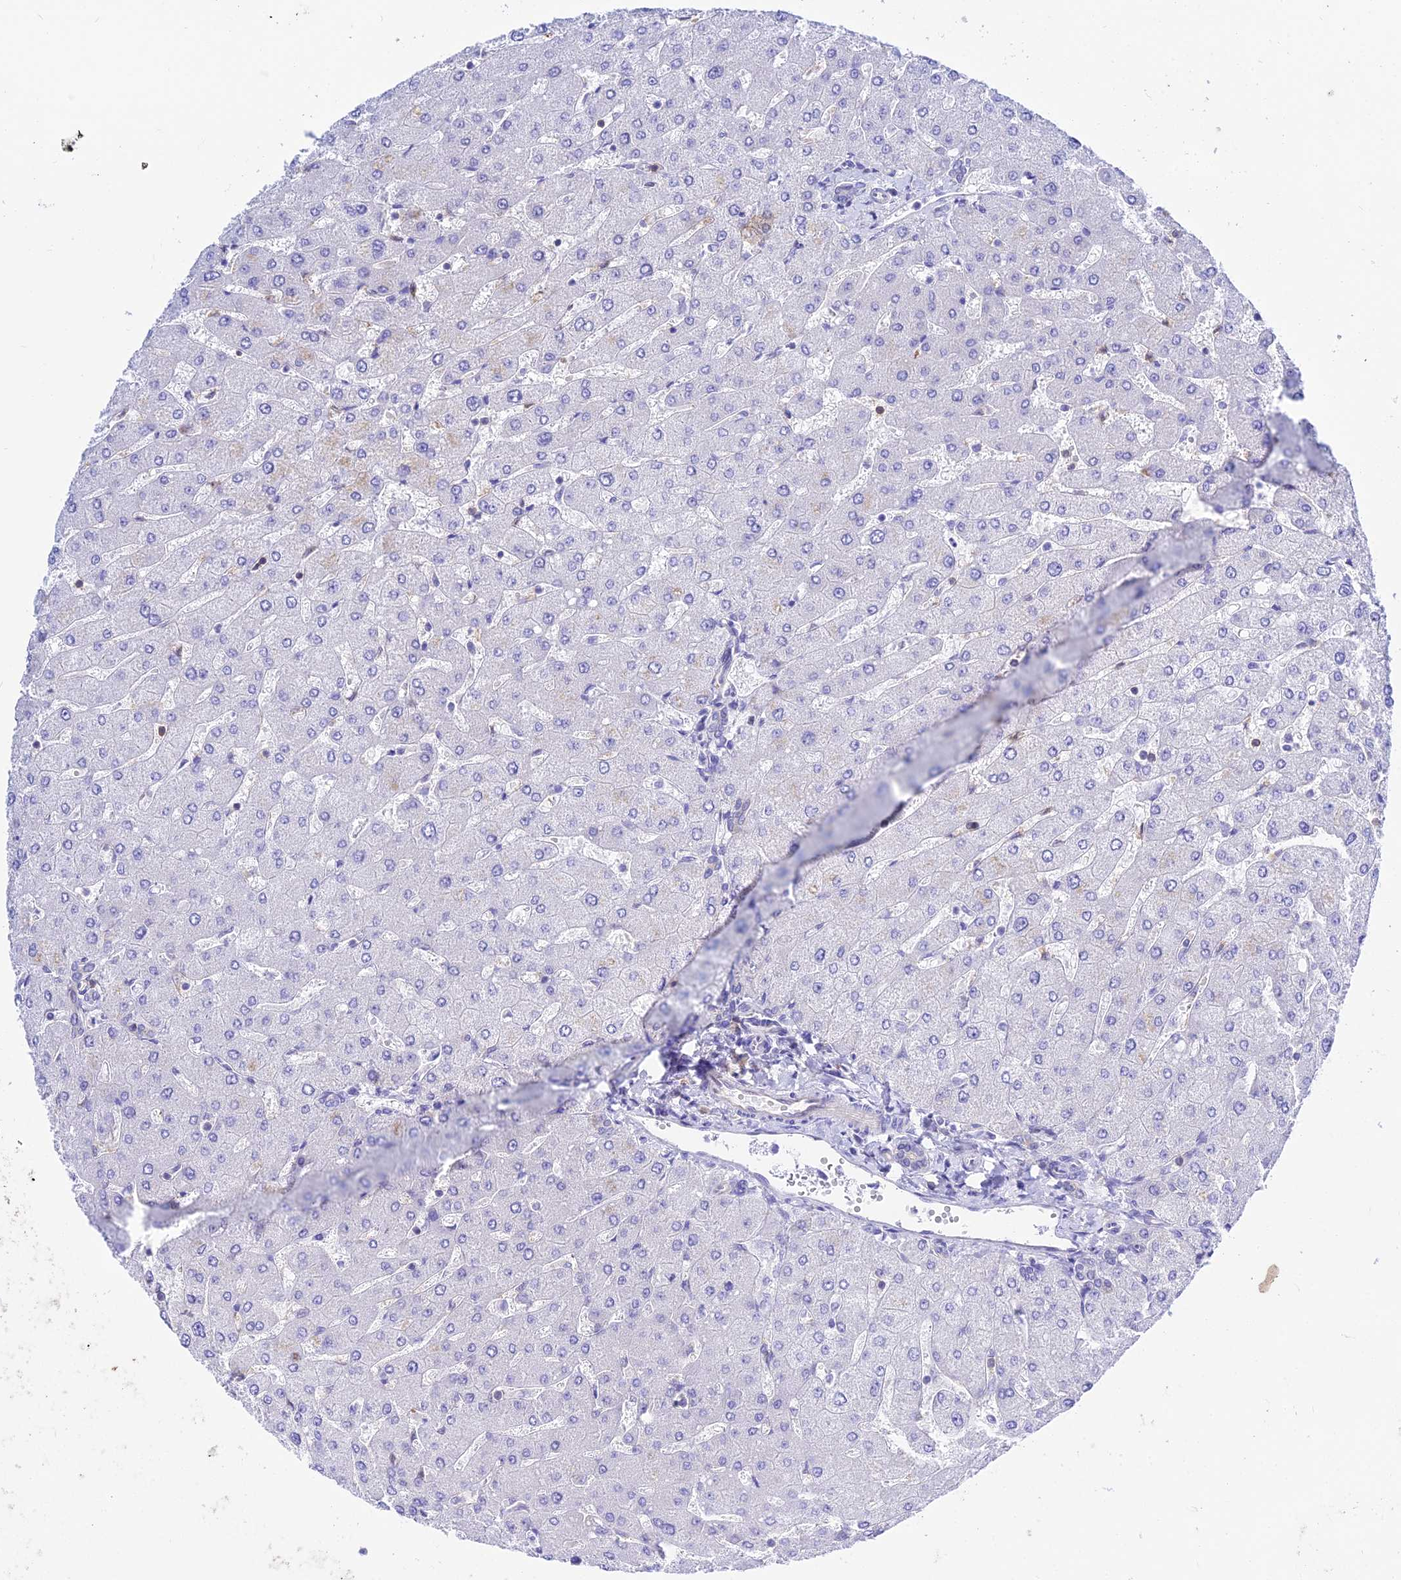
{"staining": {"intensity": "negative", "quantity": "none", "location": "none"}, "tissue": "liver", "cell_type": "Cholangiocytes", "image_type": "normal", "snomed": [{"axis": "morphology", "description": "Normal tissue, NOS"}, {"axis": "topography", "description": "Liver"}], "caption": "An immunohistochemistry (IHC) micrograph of benign liver is shown. There is no staining in cholangiocytes of liver. Nuclei are stained in blue.", "gene": "S100A16", "patient": {"sex": "male", "age": 55}}